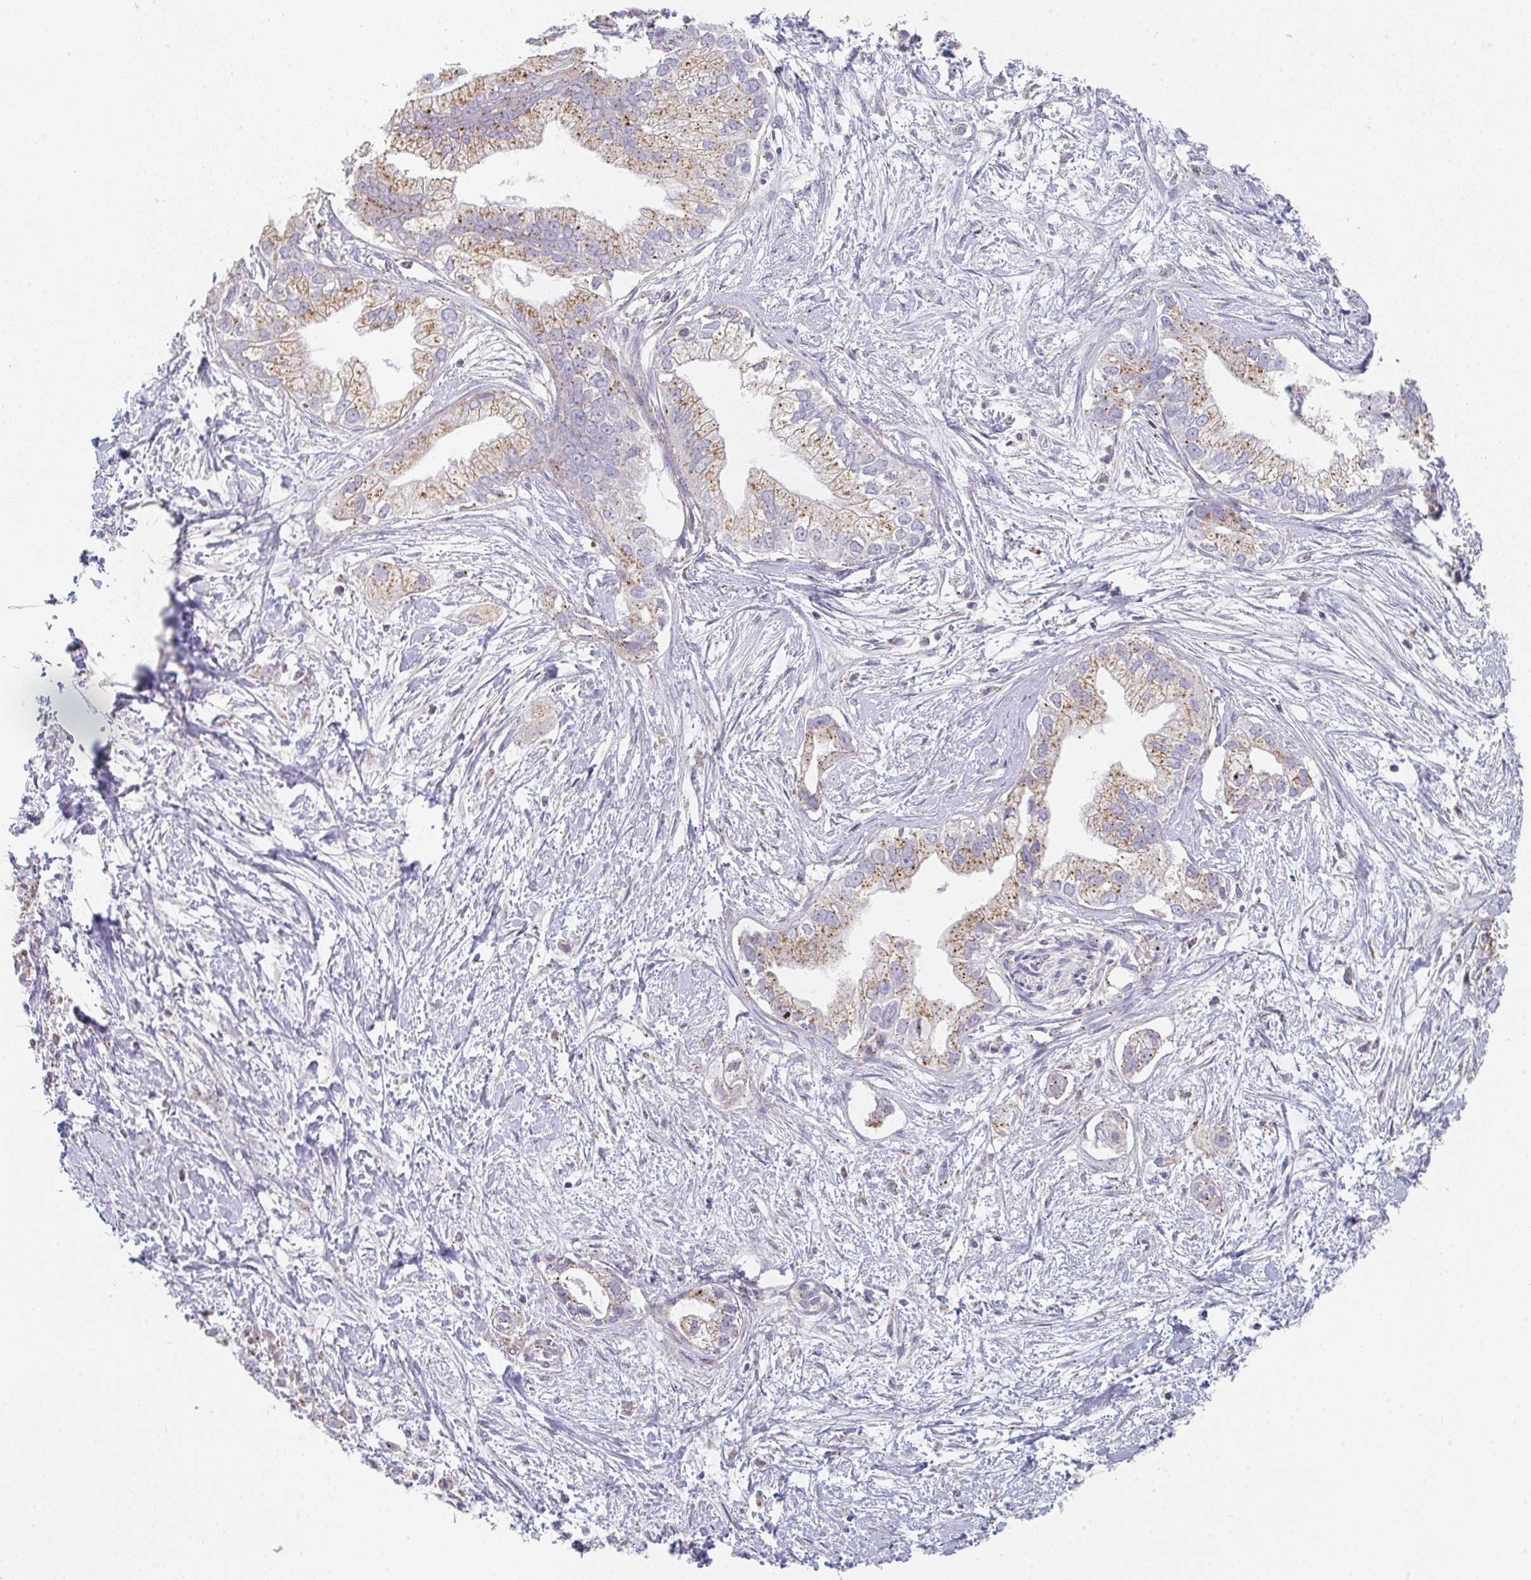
{"staining": {"intensity": "moderate", "quantity": "25%-75%", "location": "cytoplasmic/membranous"}, "tissue": "pancreatic cancer", "cell_type": "Tumor cells", "image_type": "cancer", "snomed": [{"axis": "morphology", "description": "Adenocarcinoma, NOS"}, {"axis": "topography", "description": "Pancreas"}], "caption": "The image displays staining of pancreatic adenocarcinoma, revealing moderate cytoplasmic/membranous protein expression (brown color) within tumor cells.", "gene": "CHMP5", "patient": {"sex": "male", "age": 70}}